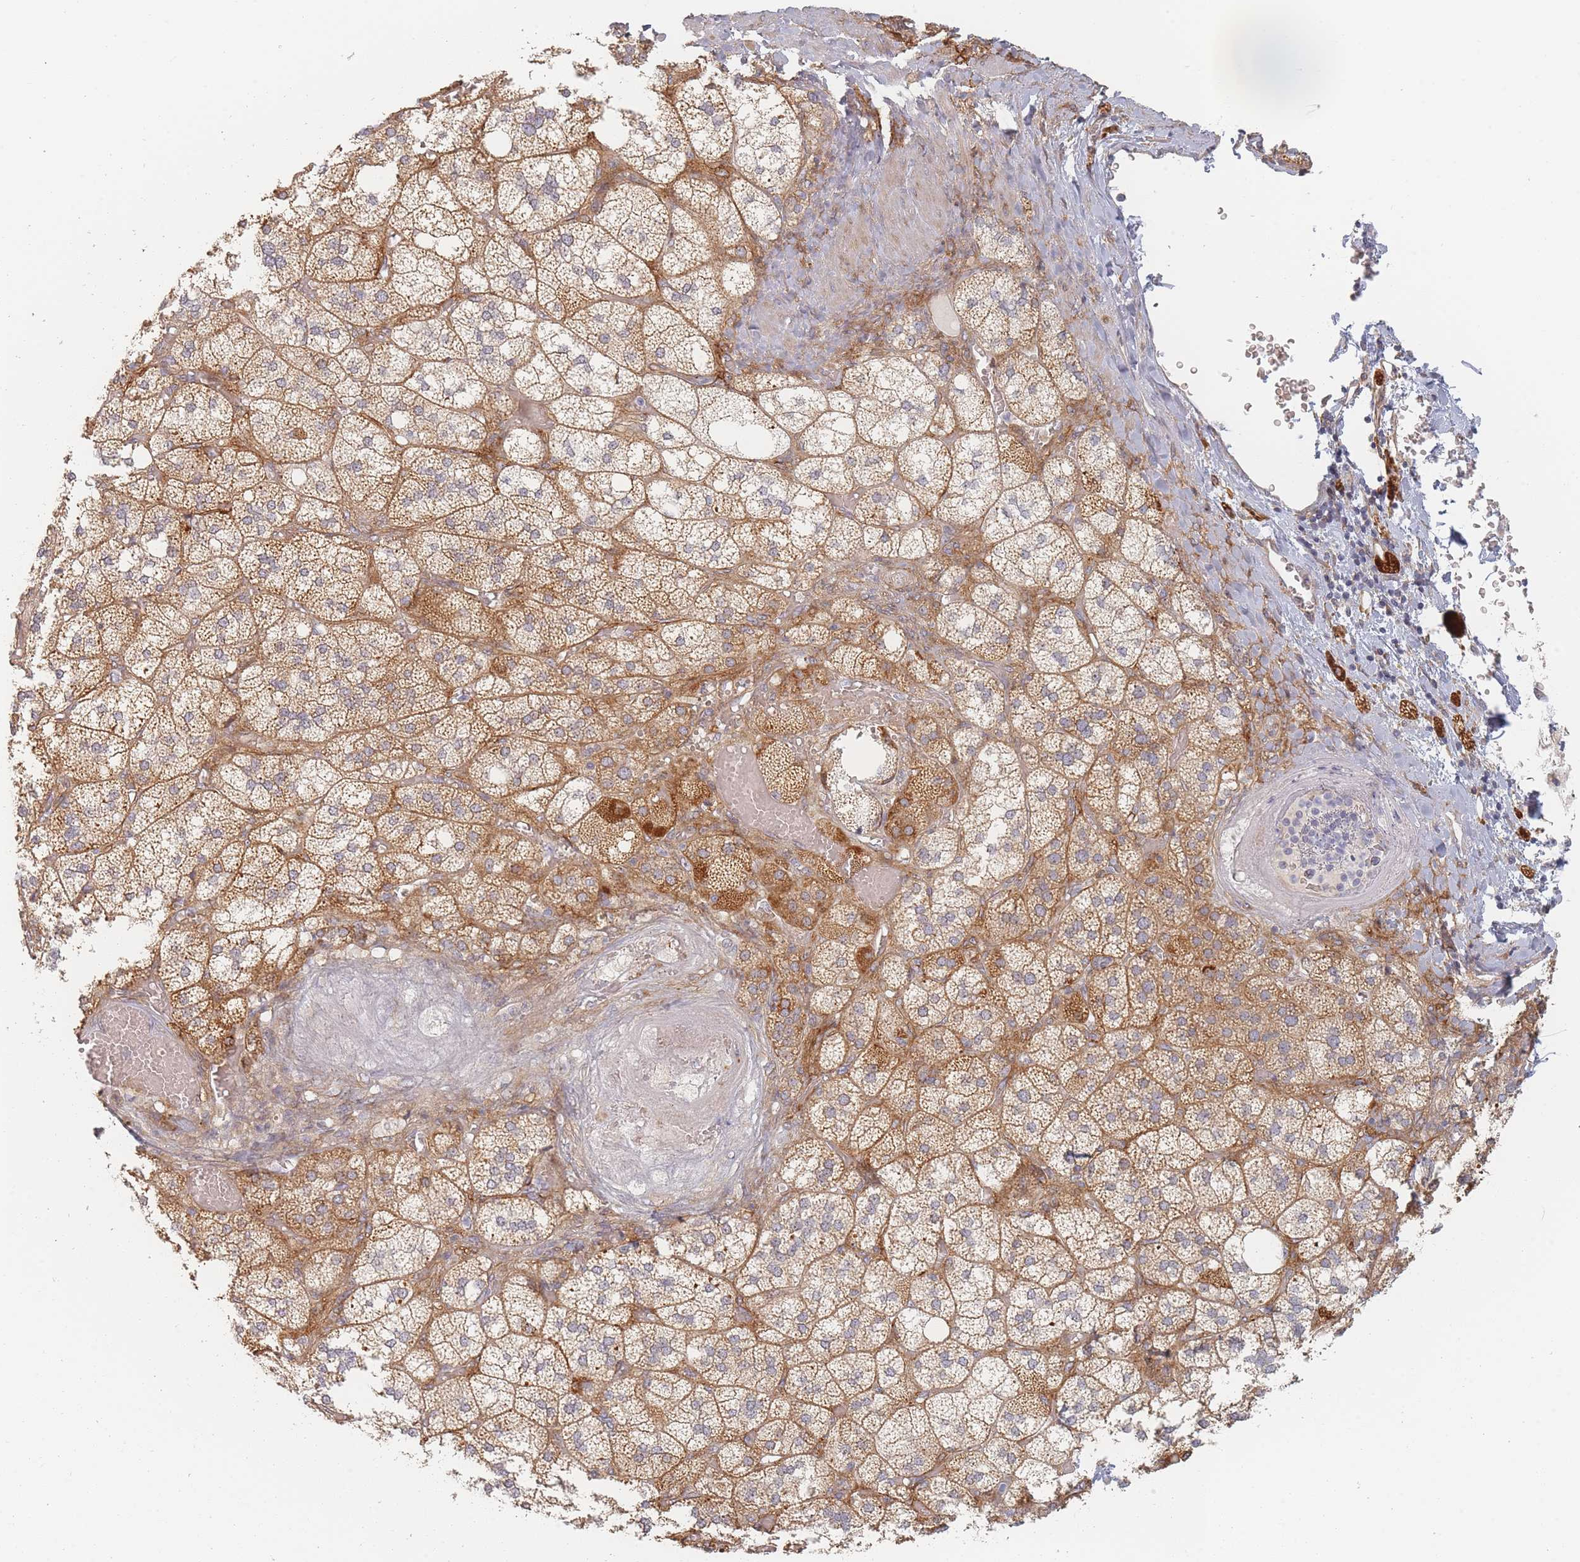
{"staining": {"intensity": "moderate", "quantity": "25%-75%", "location": "cytoplasmic/membranous"}, "tissue": "adrenal gland", "cell_type": "Glandular cells", "image_type": "normal", "snomed": [{"axis": "morphology", "description": "Normal tissue, NOS"}, {"axis": "topography", "description": "Adrenal gland"}], "caption": "Adrenal gland stained with a brown dye reveals moderate cytoplasmic/membranous positive positivity in about 25%-75% of glandular cells.", "gene": "ZKSCAN7", "patient": {"sex": "male", "age": 61}}